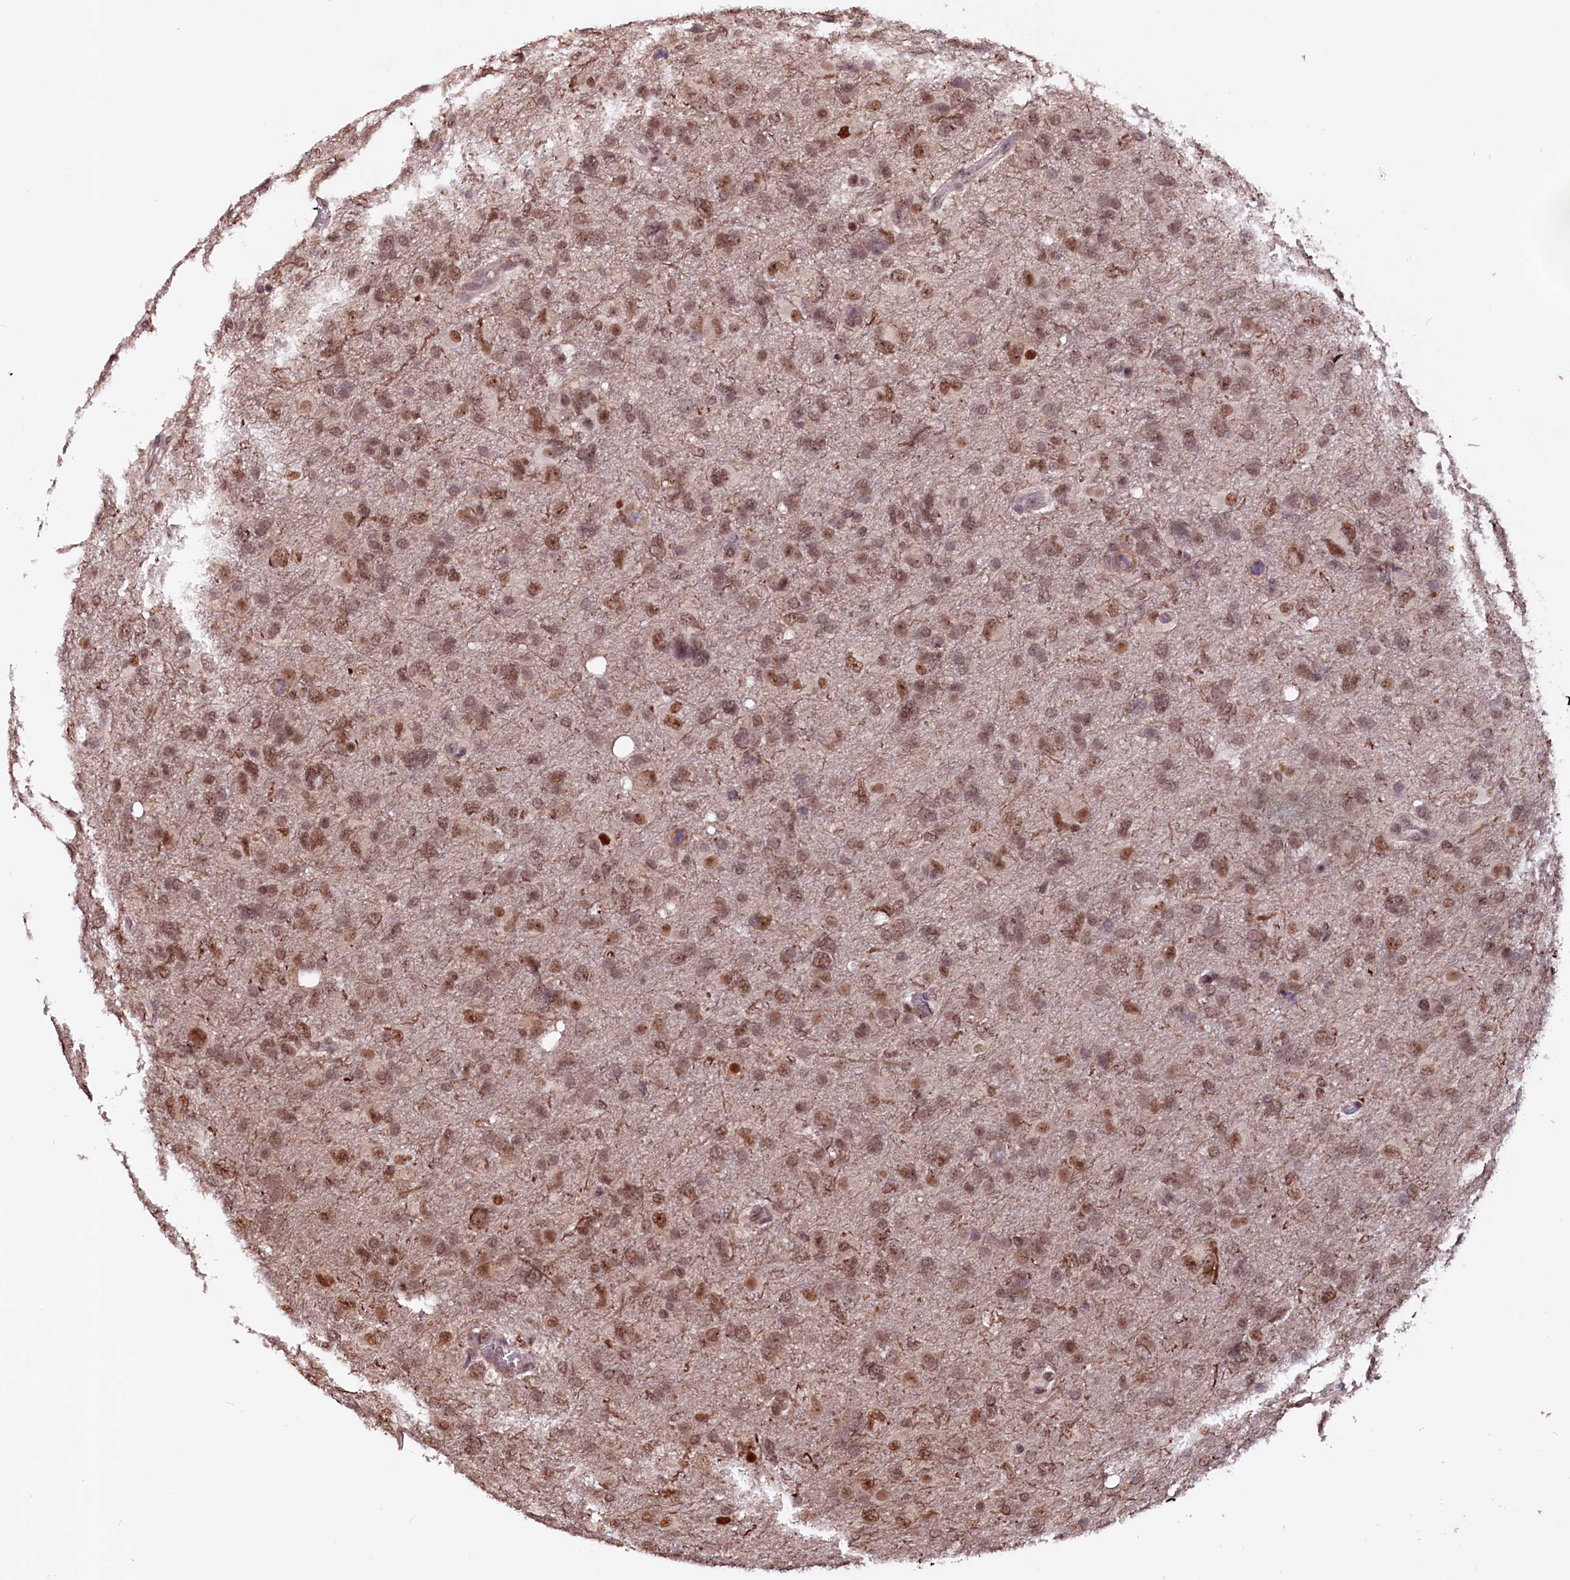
{"staining": {"intensity": "moderate", "quantity": ">75%", "location": "nuclear"}, "tissue": "glioma", "cell_type": "Tumor cells", "image_type": "cancer", "snomed": [{"axis": "morphology", "description": "Glioma, malignant, High grade"}, {"axis": "topography", "description": "Brain"}], "caption": "Moderate nuclear expression for a protein is identified in about >75% of tumor cells of glioma using IHC.", "gene": "RNMT", "patient": {"sex": "male", "age": 61}}